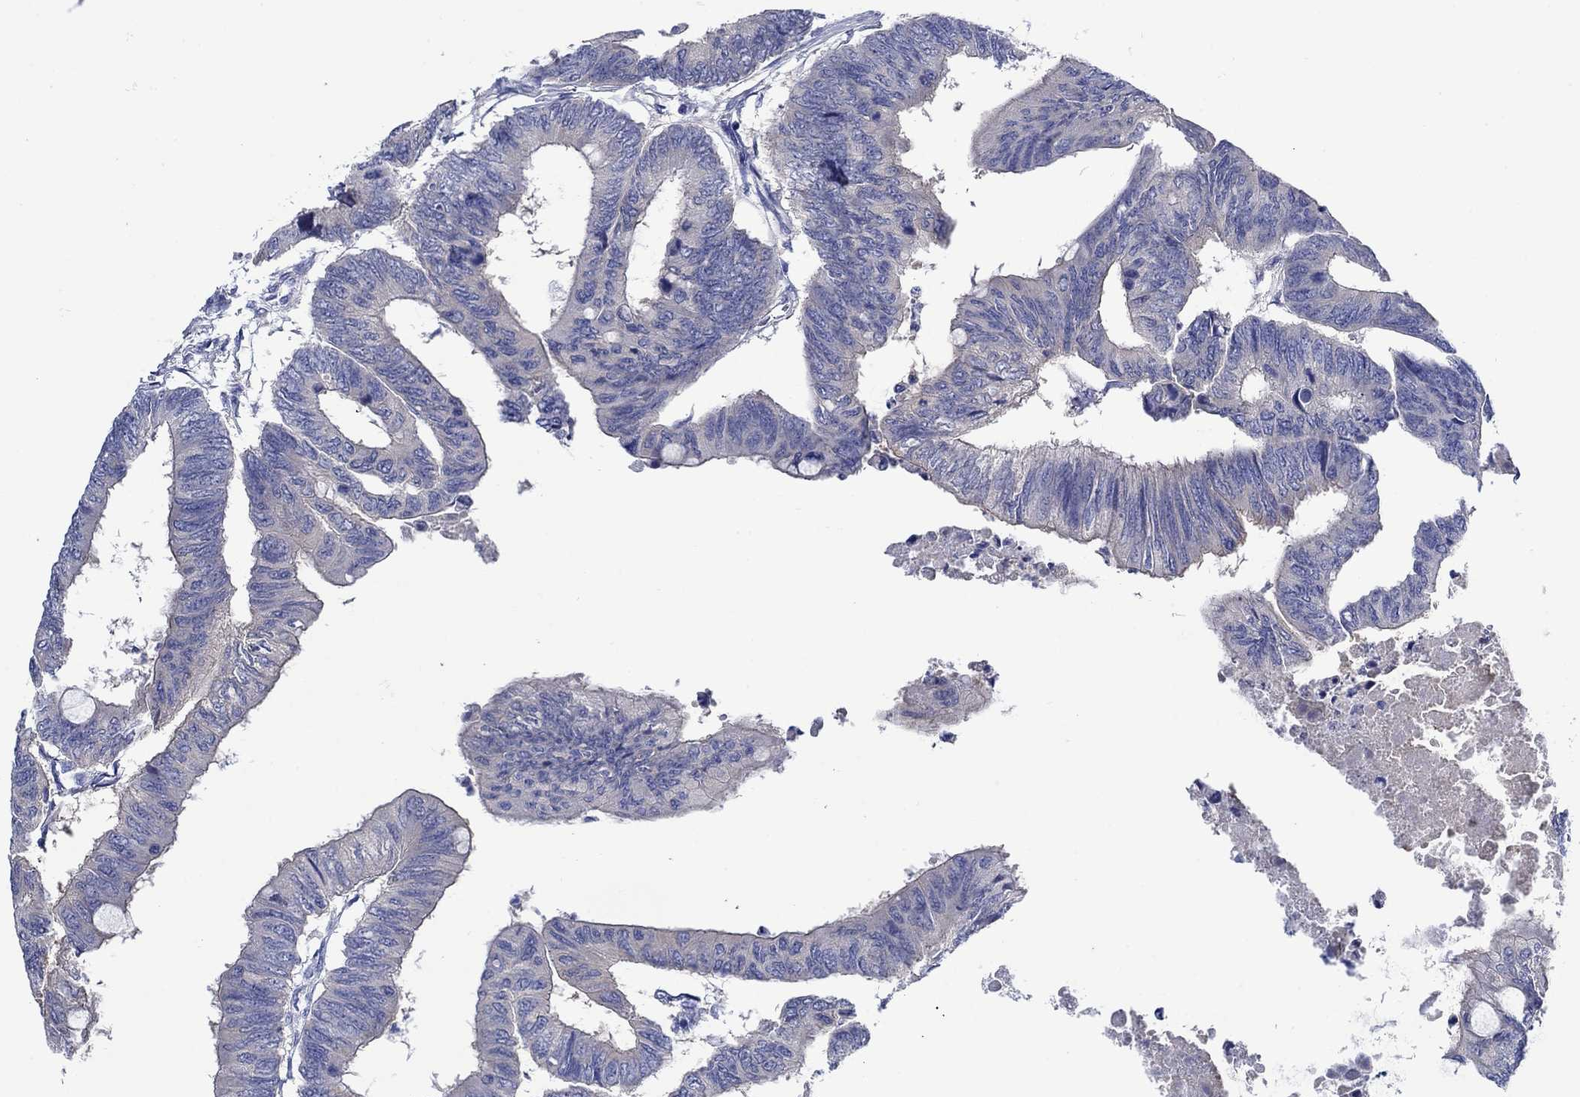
{"staining": {"intensity": "negative", "quantity": "none", "location": "none"}, "tissue": "colorectal cancer", "cell_type": "Tumor cells", "image_type": "cancer", "snomed": [{"axis": "morphology", "description": "Normal tissue, NOS"}, {"axis": "morphology", "description": "Adenocarcinoma, NOS"}, {"axis": "topography", "description": "Rectum"}, {"axis": "topography", "description": "Peripheral nerve tissue"}], "caption": "This is an IHC image of human adenocarcinoma (colorectal). There is no expression in tumor cells.", "gene": "TRIM16", "patient": {"sex": "male", "age": 92}}